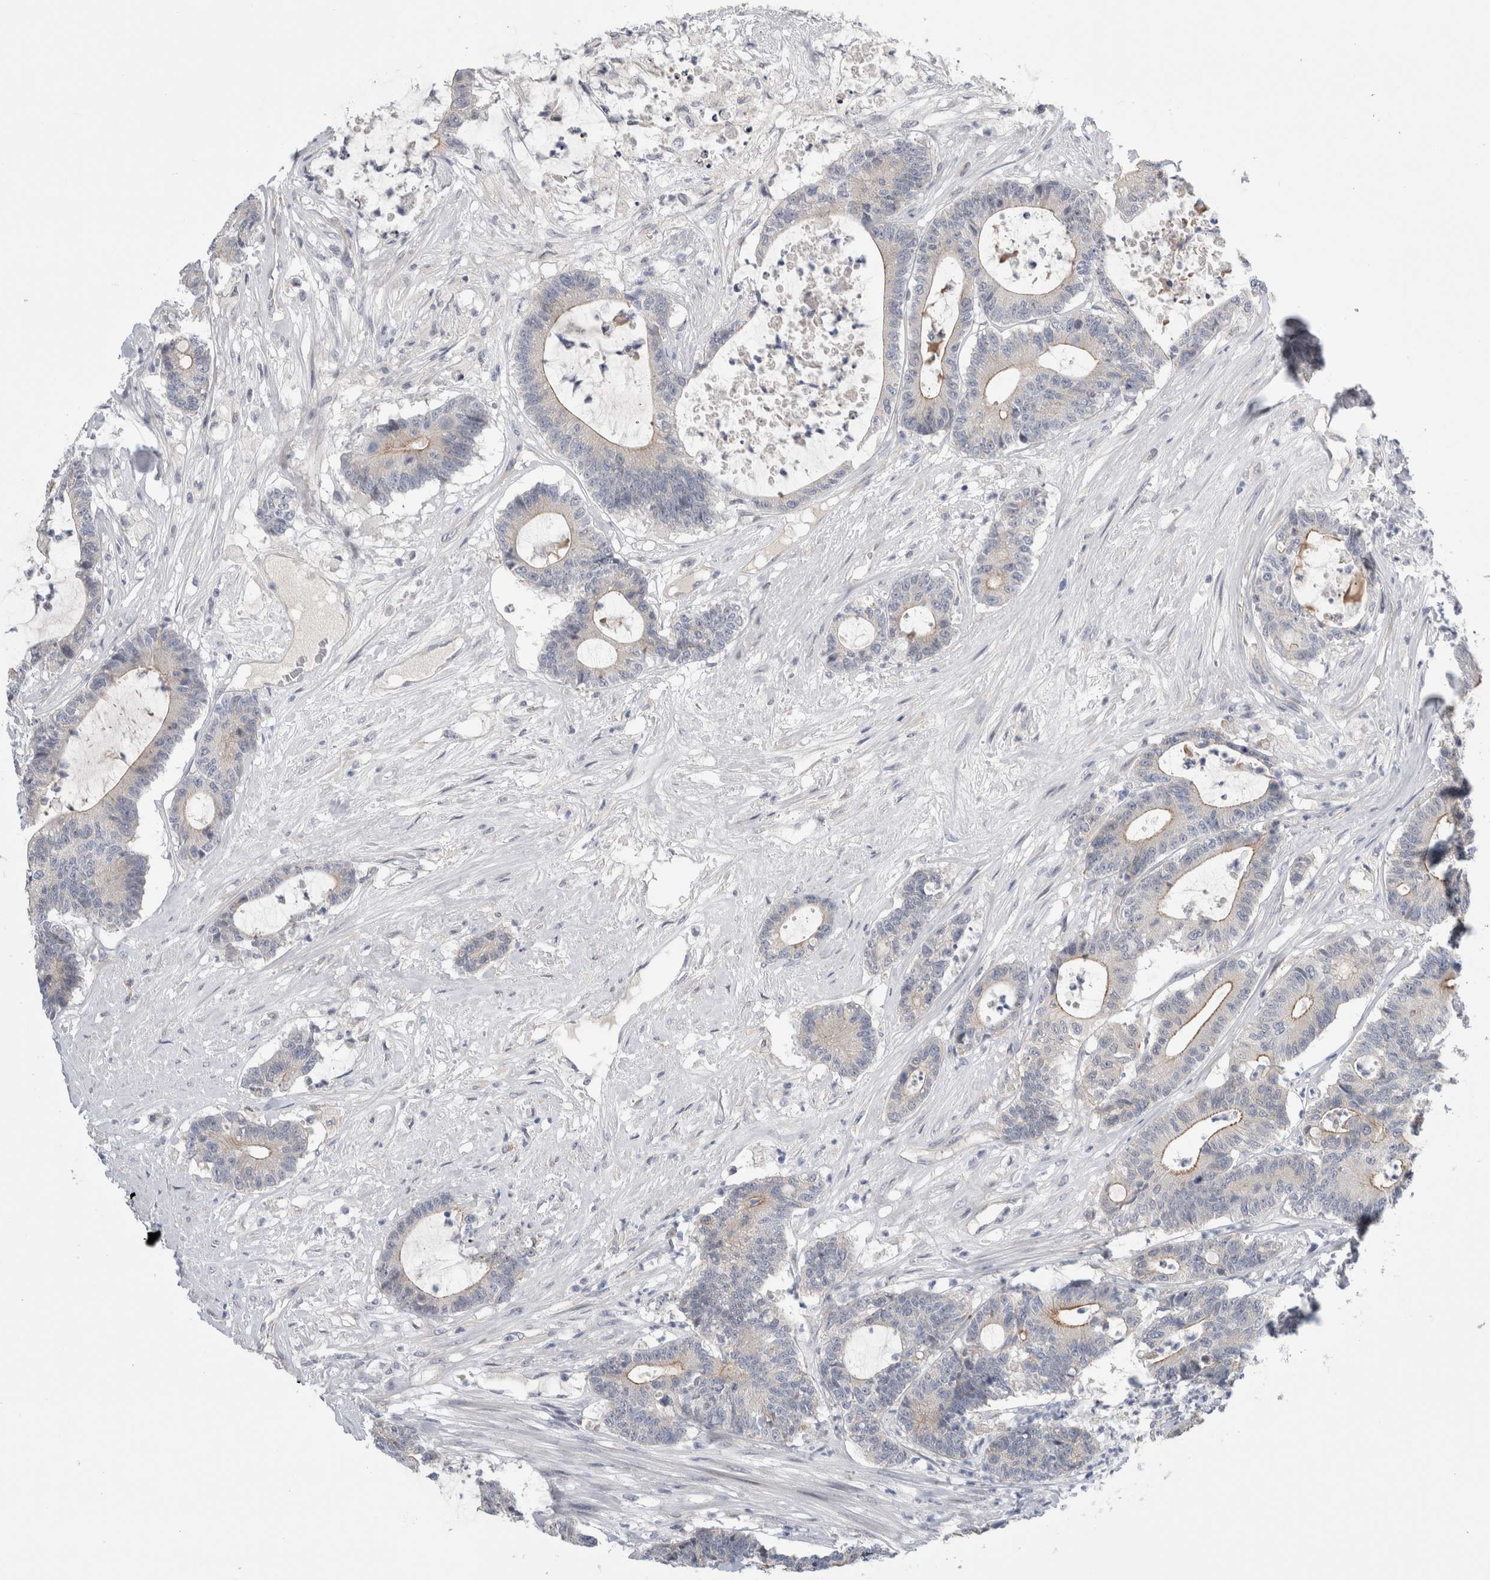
{"staining": {"intensity": "moderate", "quantity": "25%-75%", "location": "cytoplasmic/membranous"}, "tissue": "colorectal cancer", "cell_type": "Tumor cells", "image_type": "cancer", "snomed": [{"axis": "morphology", "description": "Adenocarcinoma, NOS"}, {"axis": "topography", "description": "Colon"}], "caption": "This histopathology image demonstrates IHC staining of human adenocarcinoma (colorectal), with medium moderate cytoplasmic/membranous positivity in about 25%-75% of tumor cells.", "gene": "TAFA5", "patient": {"sex": "female", "age": 84}}